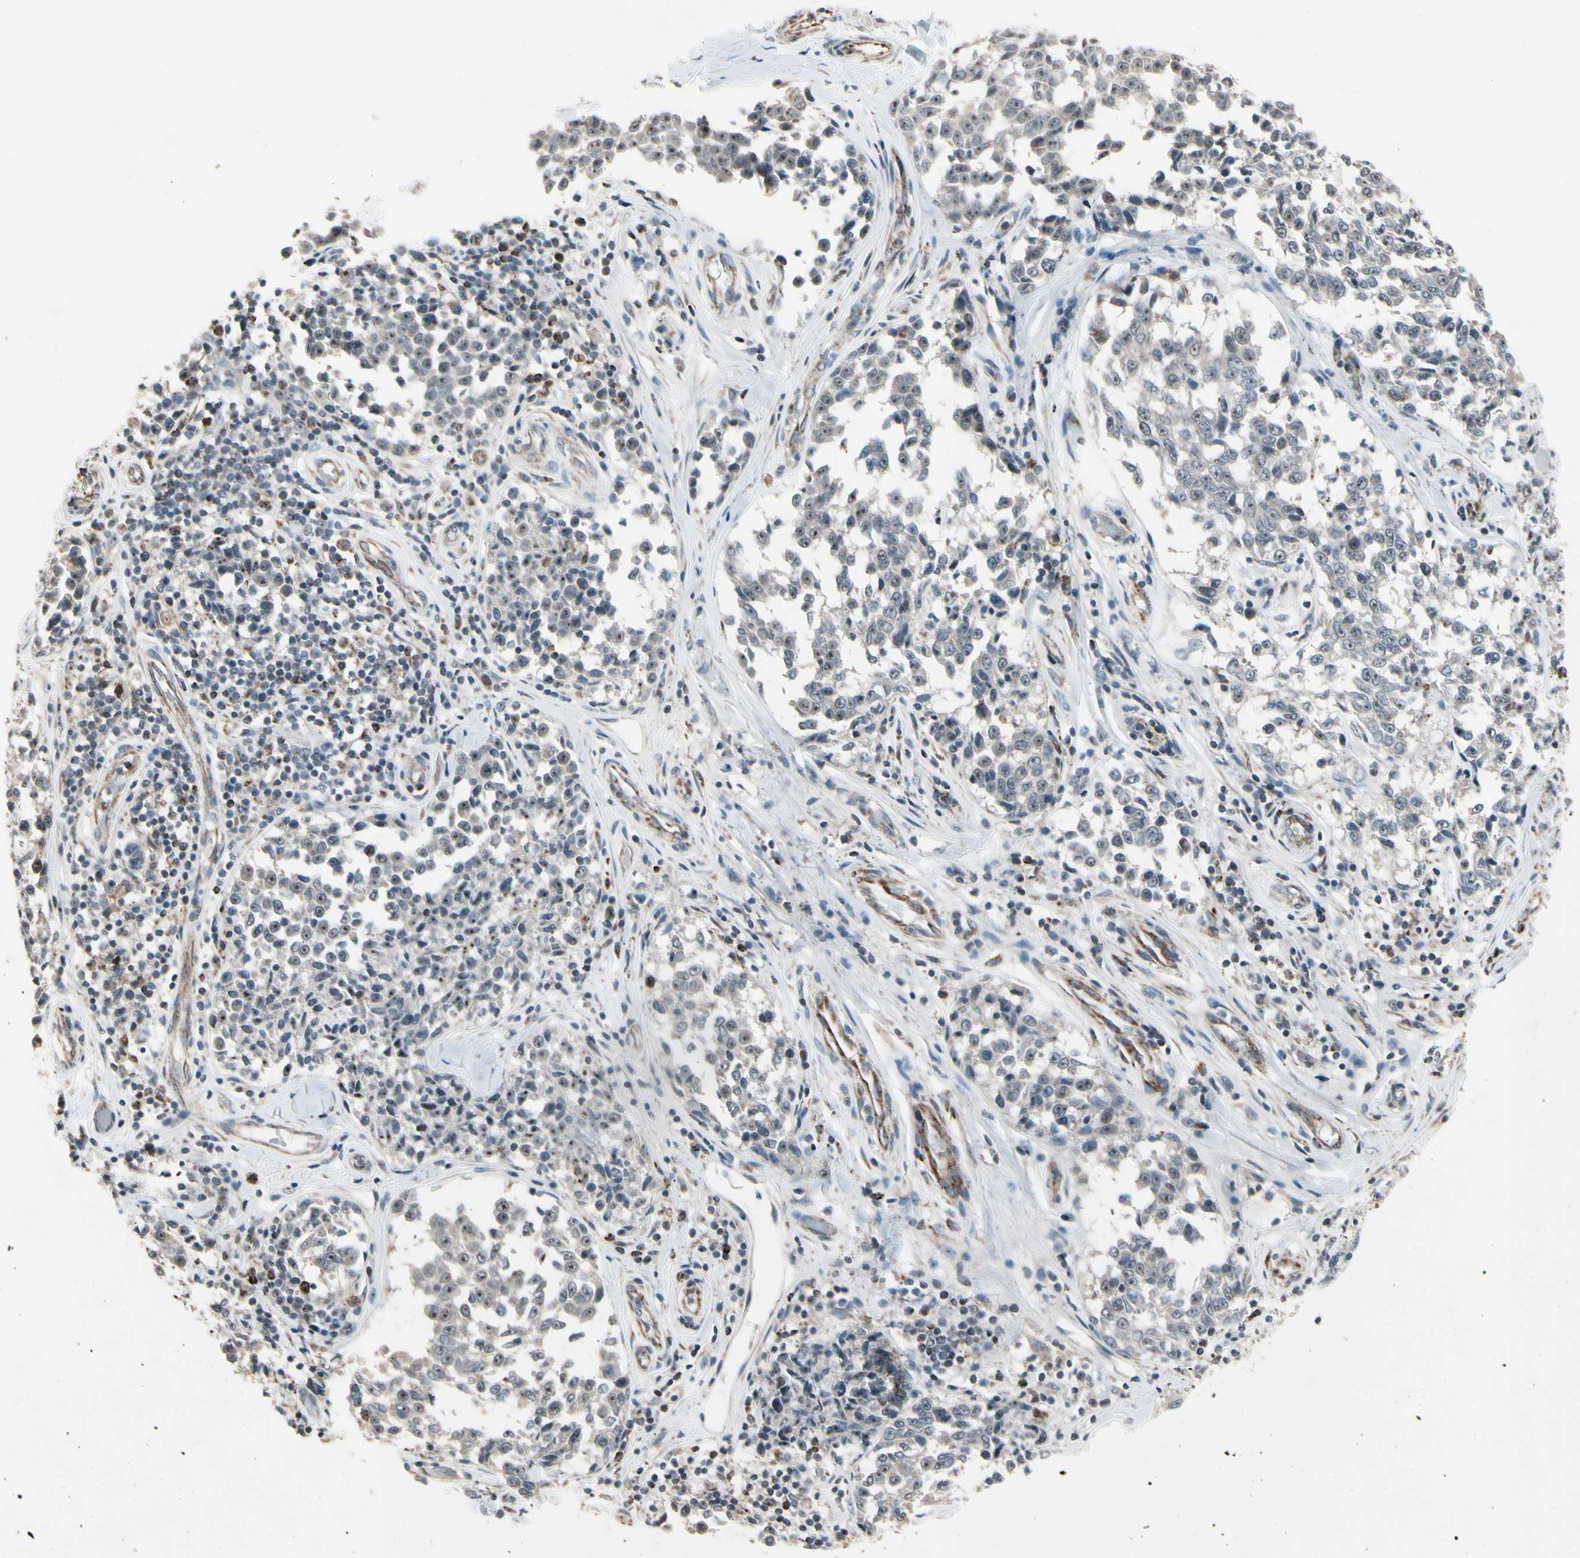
{"staining": {"intensity": "weak", "quantity": ">75%", "location": "cytoplasmic/membranous"}, "tissue": "melanoma", "cell_type": "Tumor cells", "image_type": "cancer", "snomed": [{"axis": "morphology", "description": "Malignant melanoma, NOS"}, {"axis": "topography", "description": "Skin"}], "caption": "The micrograph shows immunohistochemical staining of malignant melanoma. There is weak cytoplasmic/membranous positivity is identified in about >75% of tumor cells. (DAB (3,3'-diaminobenzidine) IHC with brightfield microscopy, high magnification).", "gene": "CPT1A", "patient": {"sex": "female", "age": 64}}